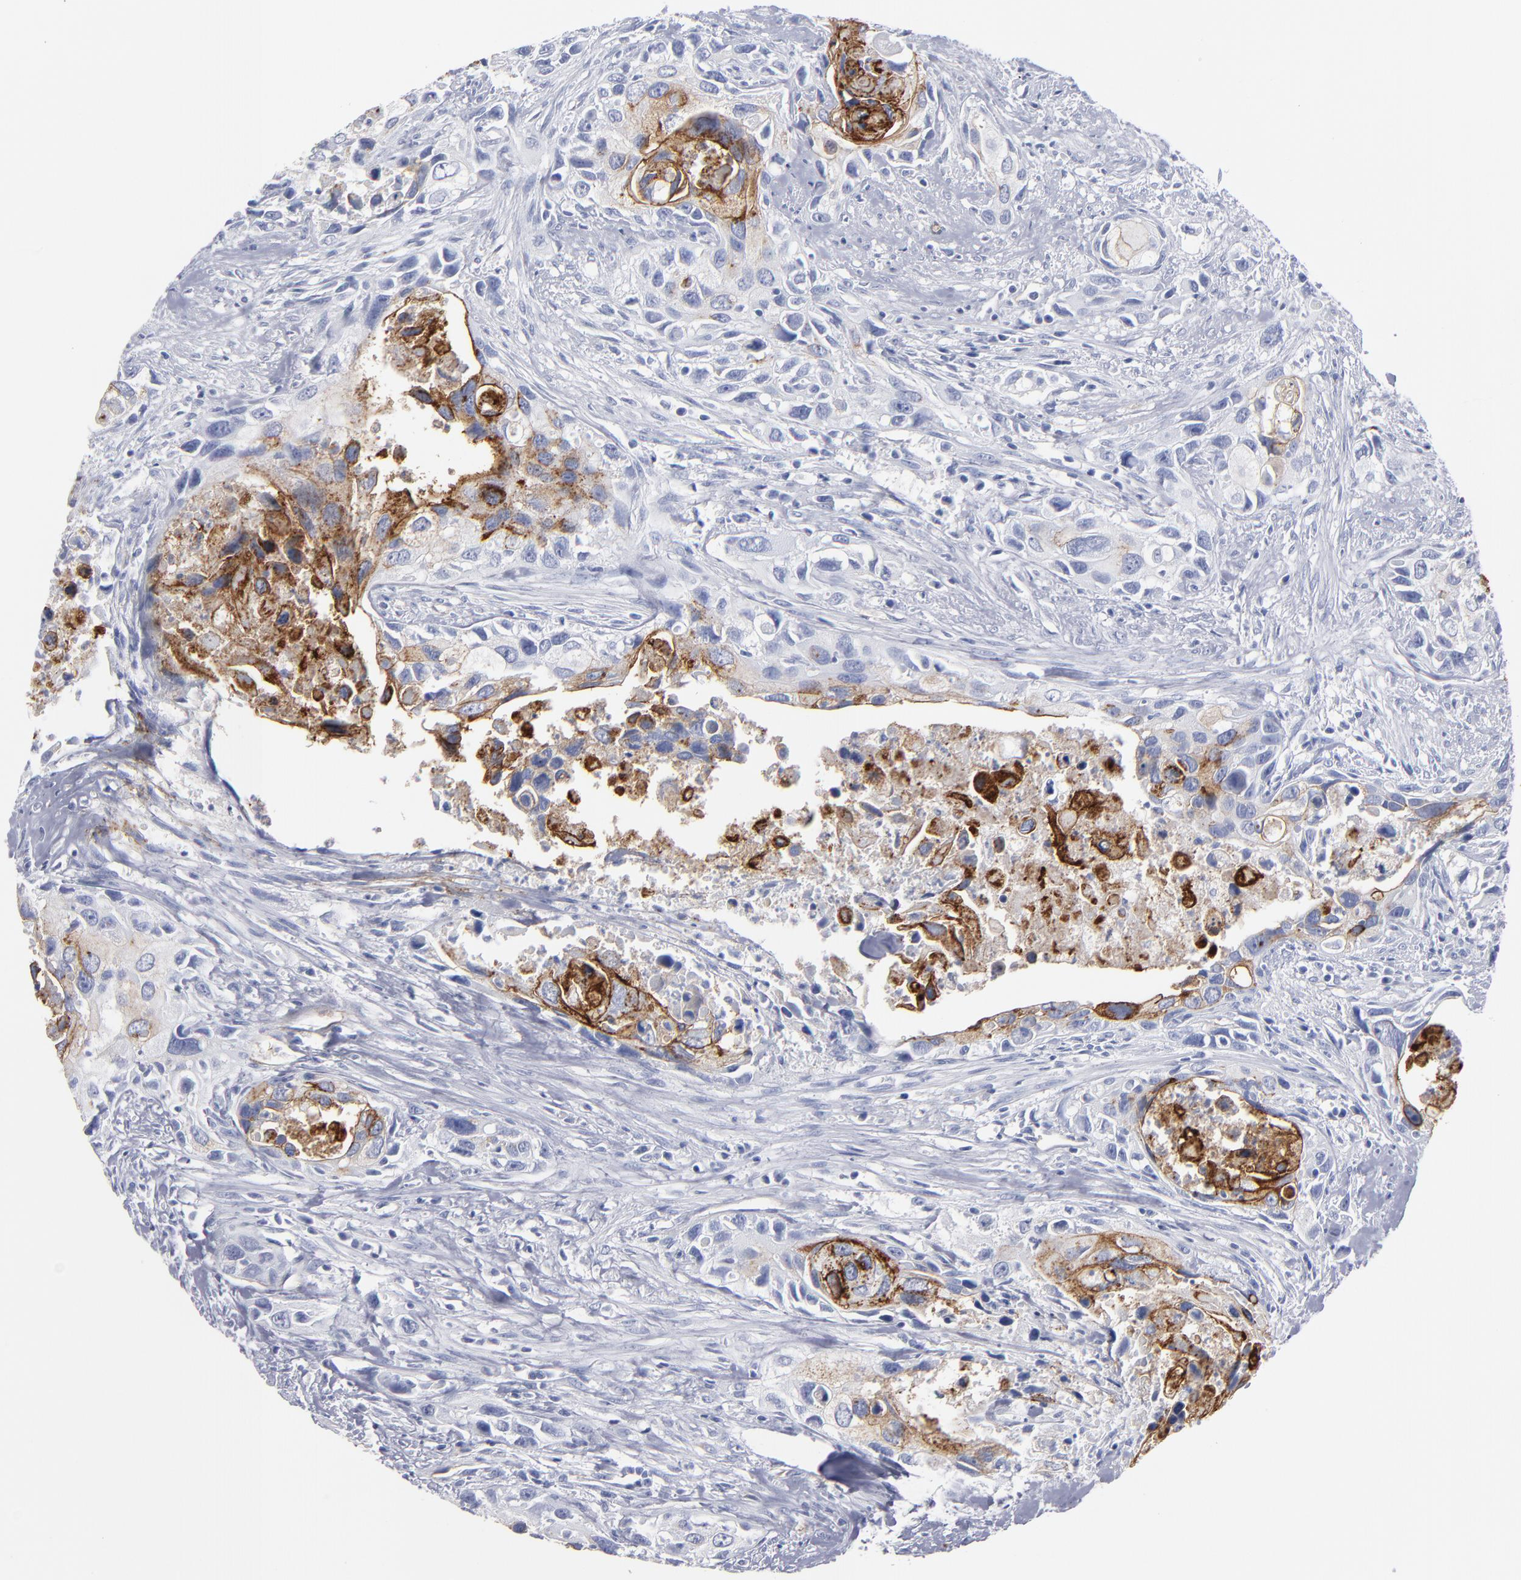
{"staining": {"intensity": "moderate", "quantity": "<25%", "location": "cytoplasmic/membranous"}, "tissue": "urothelial cancer", "cell_type": "Tumor cells", "image_type": "cancer", "snomed": [{"axis": "morphology", "description": "Urothelial carcinoma, High grade"}, {"axis": "topography", "description": "Urinary bladder"}], "caption": "This histopathology image displays immunohistochemistry staining of urothelial cancer, with low moderate cytoplasmic/membranous expression in approximately <25% of tumor cells.", "gene": "TM4SF1", "patient": {"sex": "male", "age": 71}}